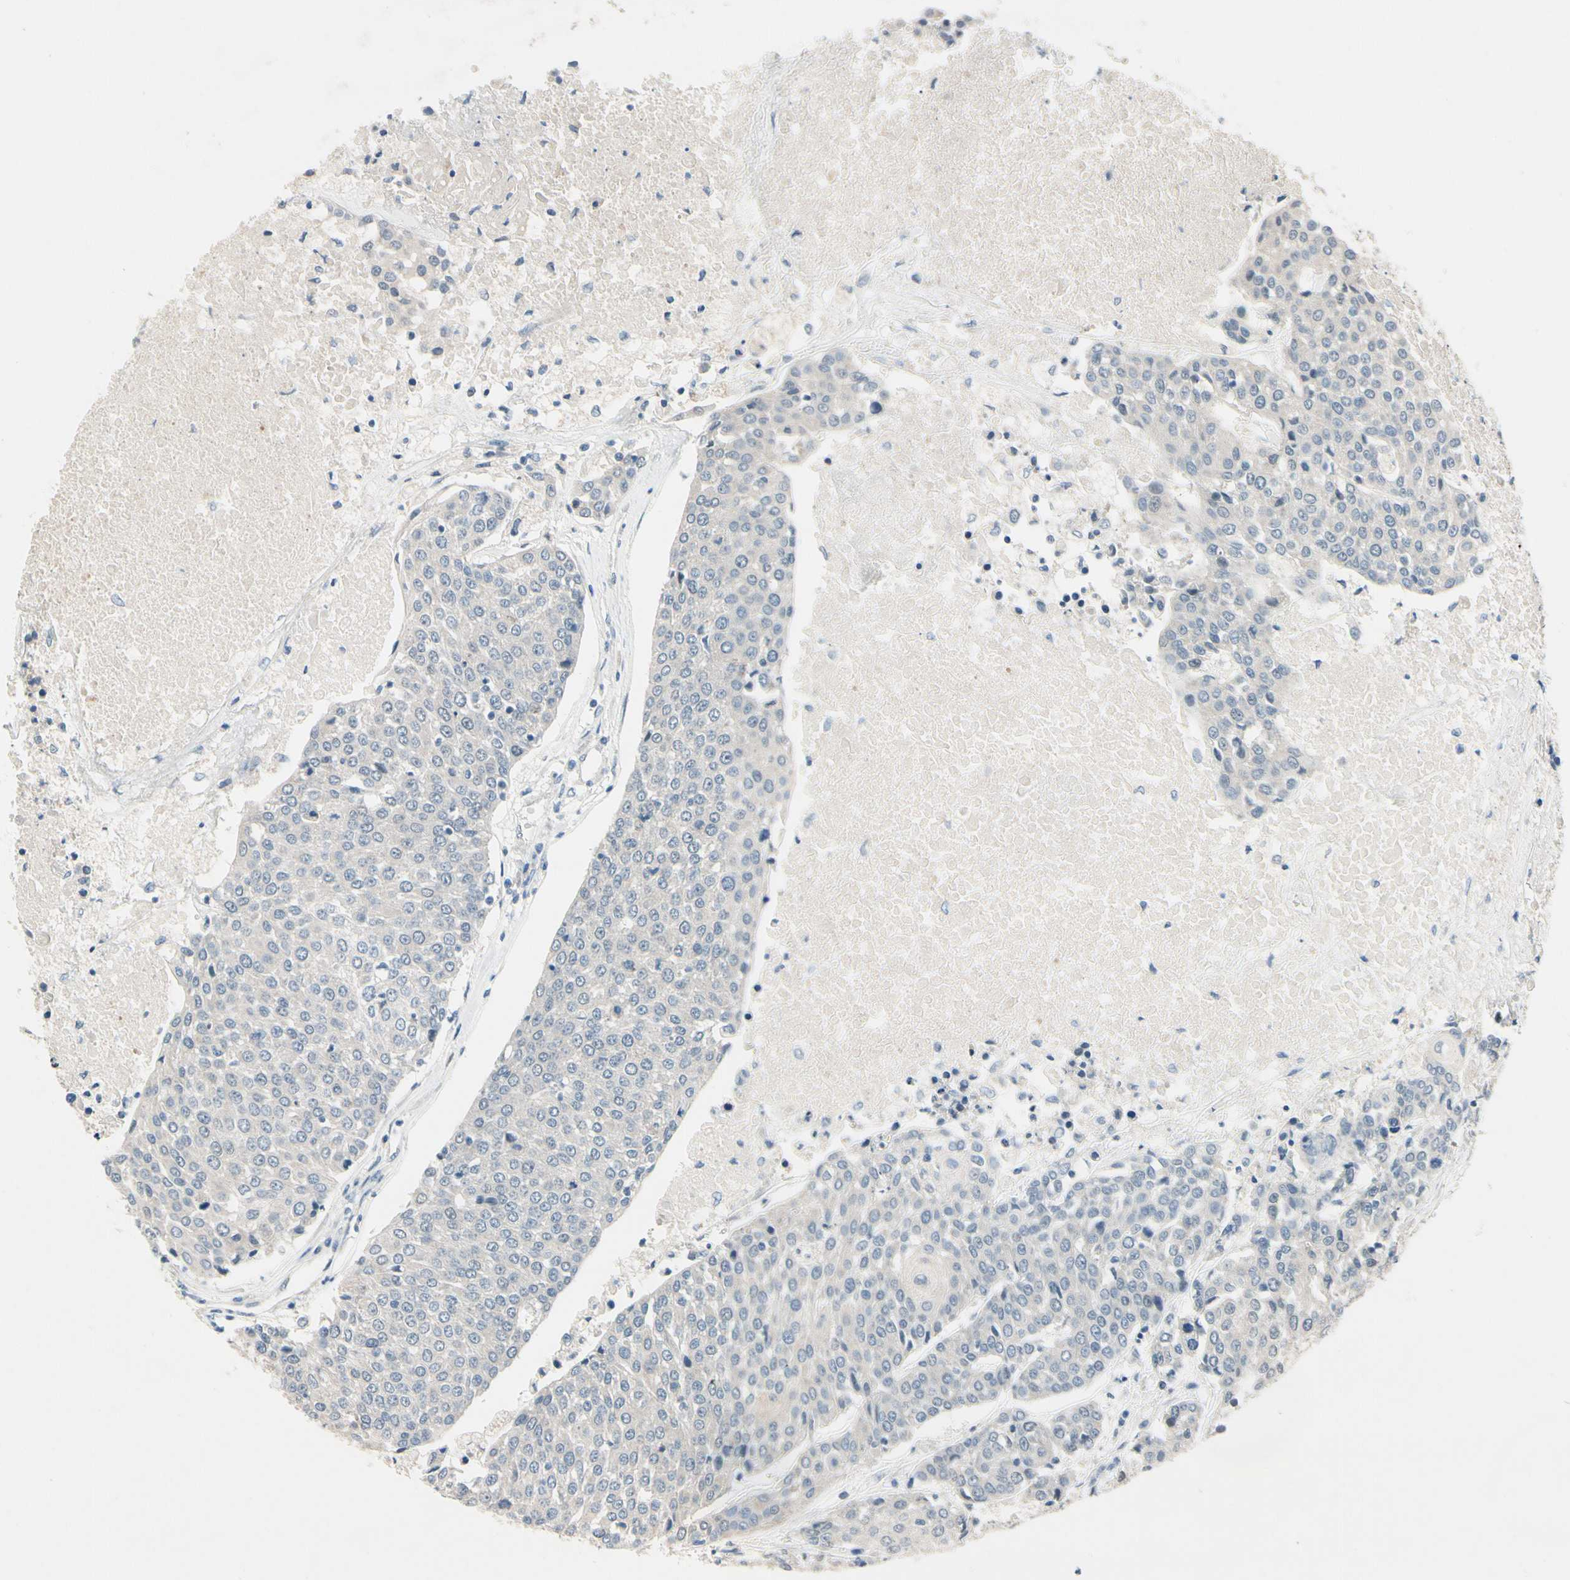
{"staining": {"intensity": "negative", "quantity": "none", "location": "none"}, "tissue": "urothelial cancer", "cell_type": "Tumor cells", "image_type": "cancer", "snomed": [{"axis": "morphology", "description": "Urothelial carcinoma, High grade"}, {"axis": "topography", "description": "Urinary bladder"}], "caption": "An immunohistochemistry image of high-grade urothelial carcinoma is shown. There is no staining in tumor cells of high-grade urothelial carcinoma.", "gene": "SLC27A6", "patient": {"sex": "female", "age": 85}}